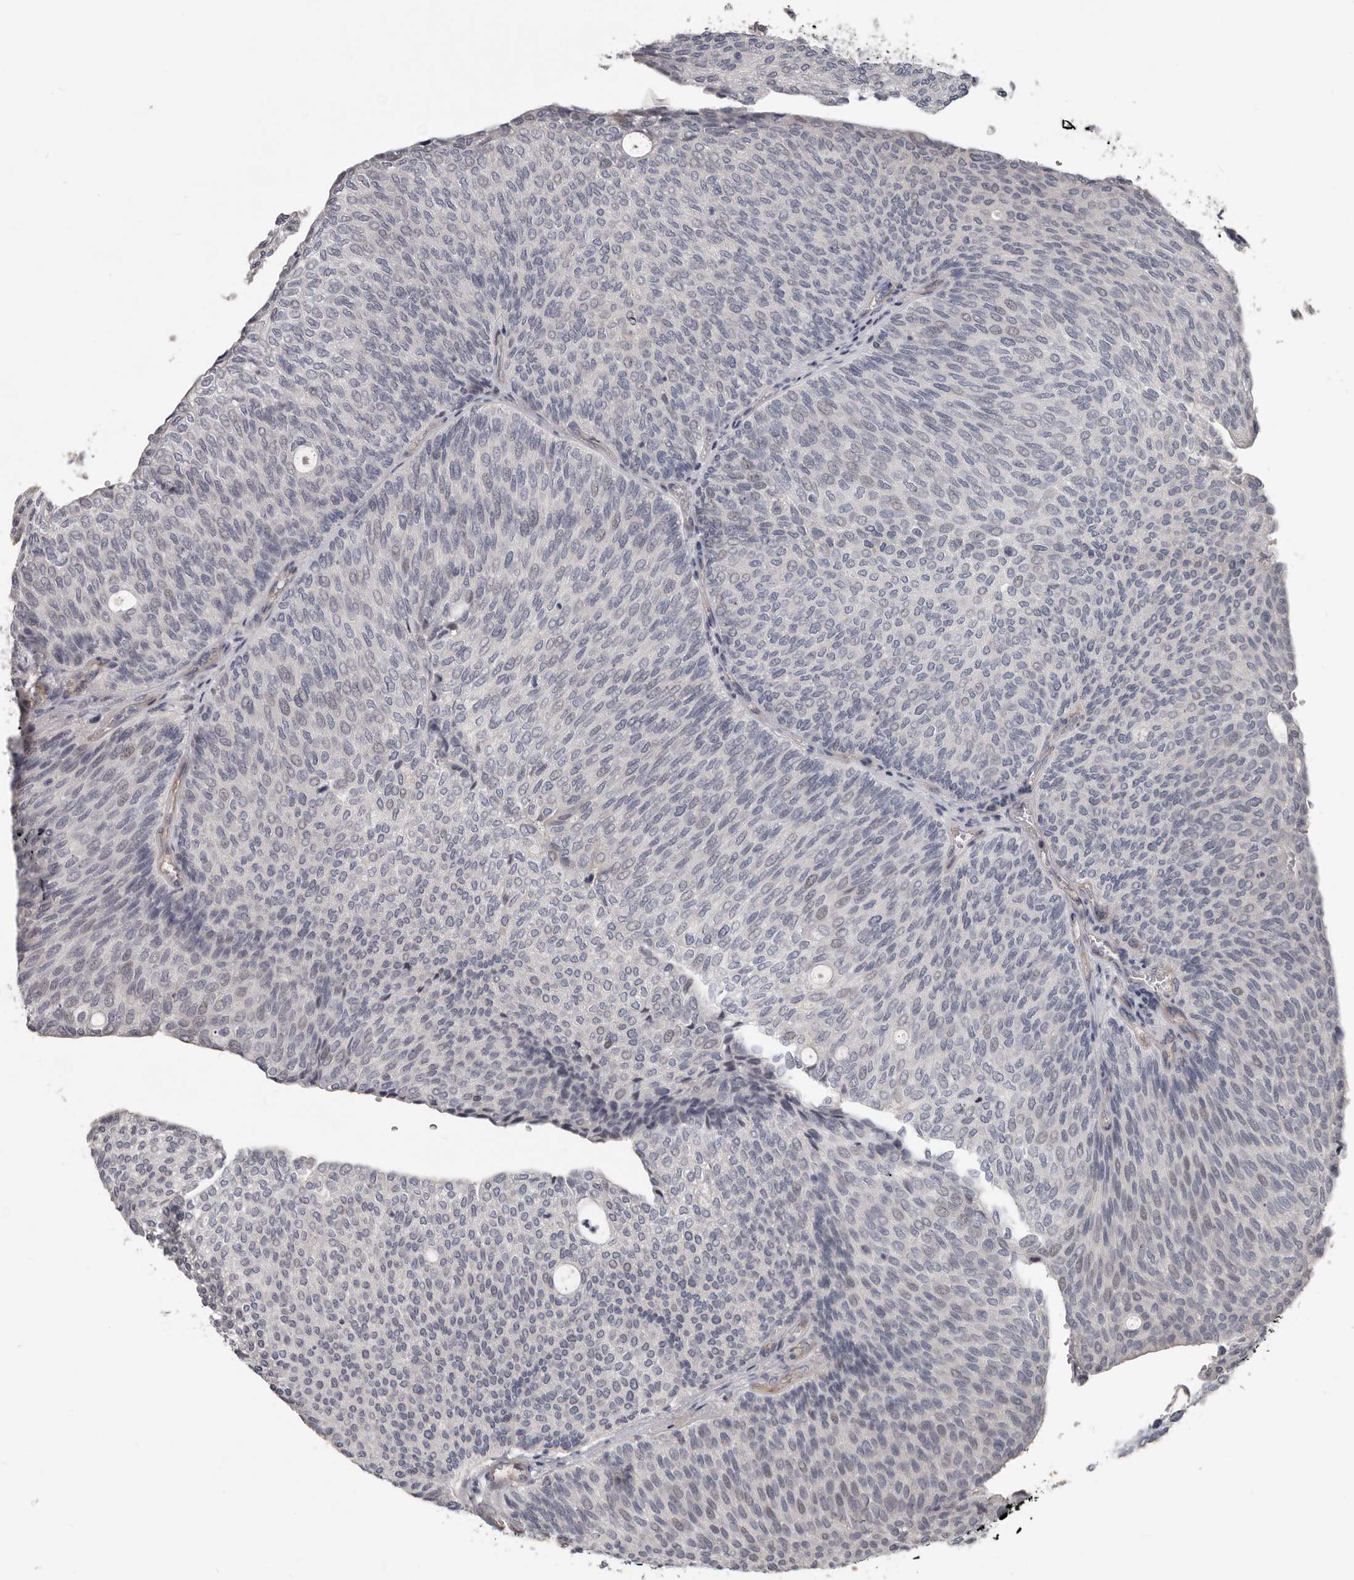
{"staining": {"intensity": "negative", "quantity": "none", "location": "none"}, "tissue": "urothelial cancer", "cell_type": "Tumor cells", "image_type": "cancer", "snomed": [{"axis": "morphology", "description": "Urothelial carcinoma, Low grade"}, {"axis": "topography", "description": "Urinary bladder"}], "caption": "High magnification brightfield microscopy of urothelial carcinoma (low-grade) stained with DAB (brown) and counterstained with hematoxylin (blue): tumor cells show no significant expression. (IHC, brightfield microscopy, high magnification).", "gene": "RNF217", "patient": {"sex": "female", "age": 79}}